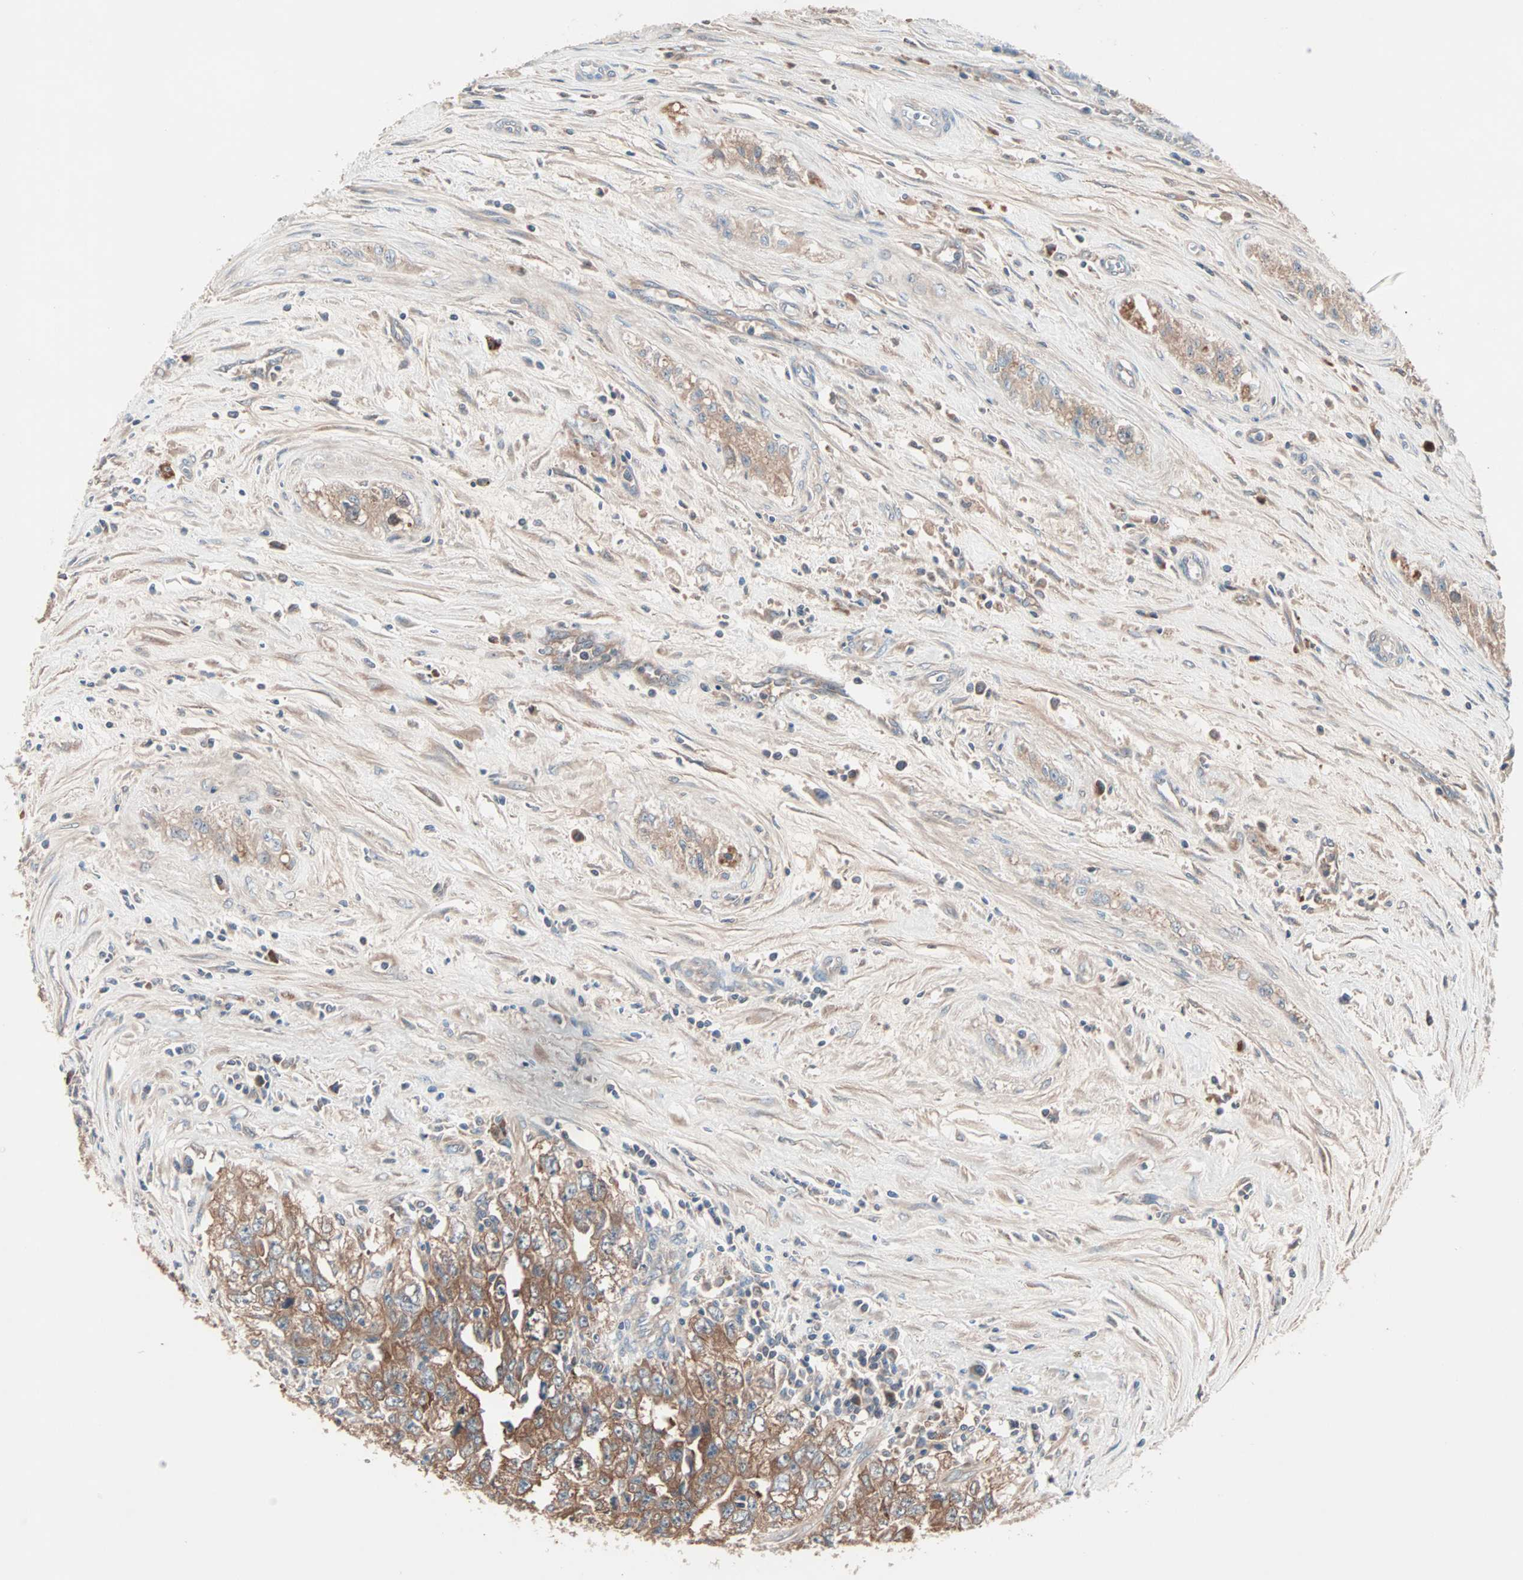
{"staining": {"intensity": "moderate", "quantity": ">75%", "location": "cytoplasmic/membranous"}, "tissue": "testis cancer", "cell_type": "Tumor cells", "image_type": "cancer", "snomed": [{"axis": "morphology", "description": "Carcinoma, Embryonal, NOS"}, {"axis": "topography", "description": "Testis"}], "caption": "A high-resolution image shows IHC staining of testis embryonal carcinoma, which demonstrates moderate cytoplasmic/membranous staining in about >75% of tumor cells.", "gene": "CAD", "patient": {"sex": "male", "age": 28}}